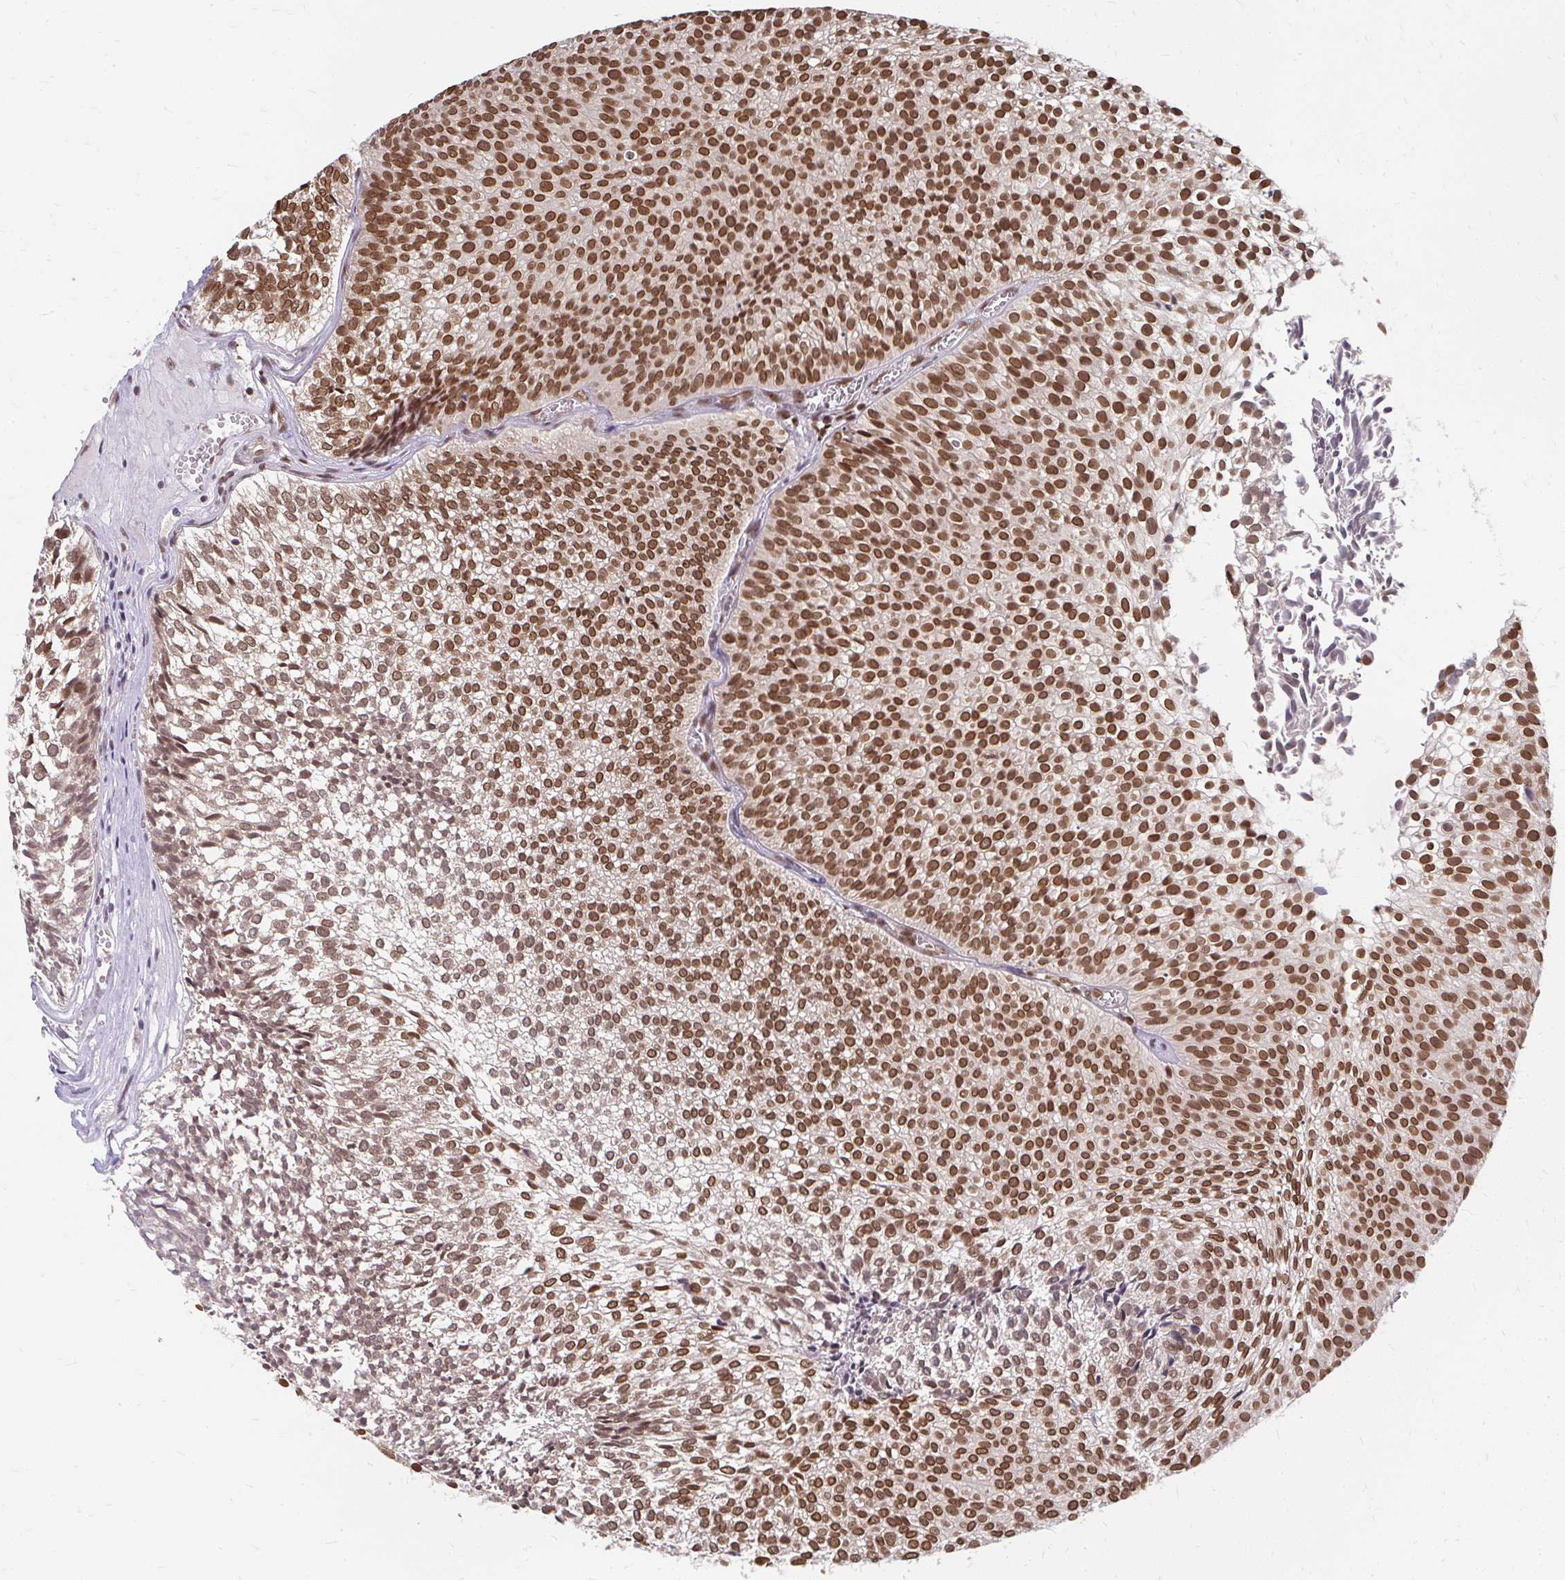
{"staining": {"intensity": "strong", "quantity": "25%-75%", "location": "cytoplasmic/membranous,nuclear"}, "tissue": "urothelial cancer", "cell_type": "Tumor cells", "image_type": "cancer", "snomed": [{"axis": "morphology", "description": "Urothelial carcinoma, Low grade"}, {"axis": "topography", "description": "Urinary bladder"}], "caption": "Low-grade urothelial carcinoma stained for a protein (brown) displays strong cytoplasmic/membranous and nuclear positive staining in approximately 25%-75% of tumor cells.", "gene": "XPO1", "patient": {"sex": "male", "age": 91}}